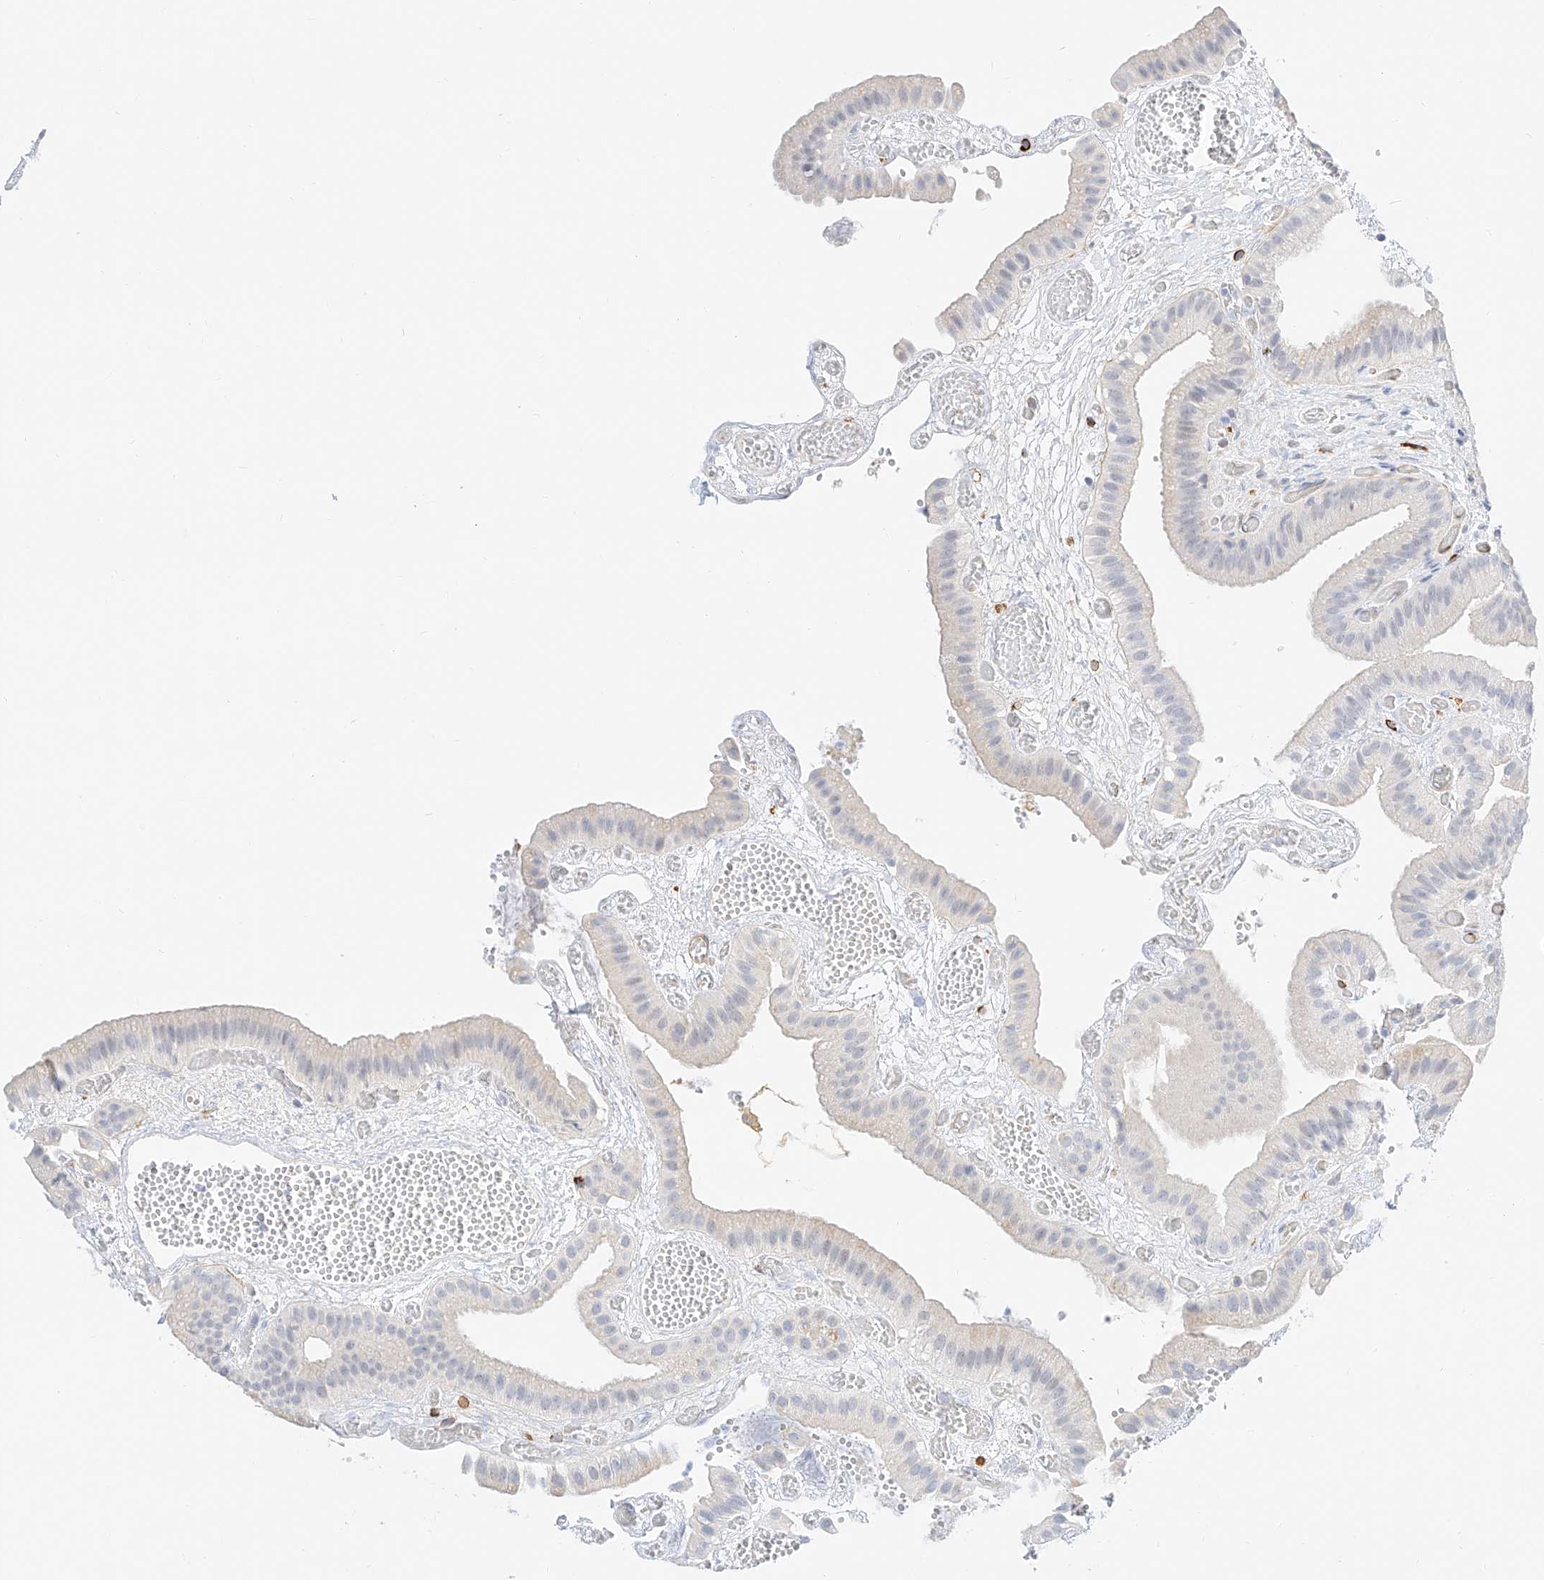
{"staining": {"intensity": "negative", "quantity": "none", "location": "none"}, "tissue": "gallbladder", "cell_type": "Glandular cells", "image_type": "normal", "snomed": [{"axis": "morphology", "description": "Normal tissue, NOS"}, {"axis": "topography", "description": "Gallbladder"}], "caption": "Glandular cells show no significant positivity in normal gallbladder.", "gene": "CDCP2", "patient": {"sex": "female", "age": 64}}